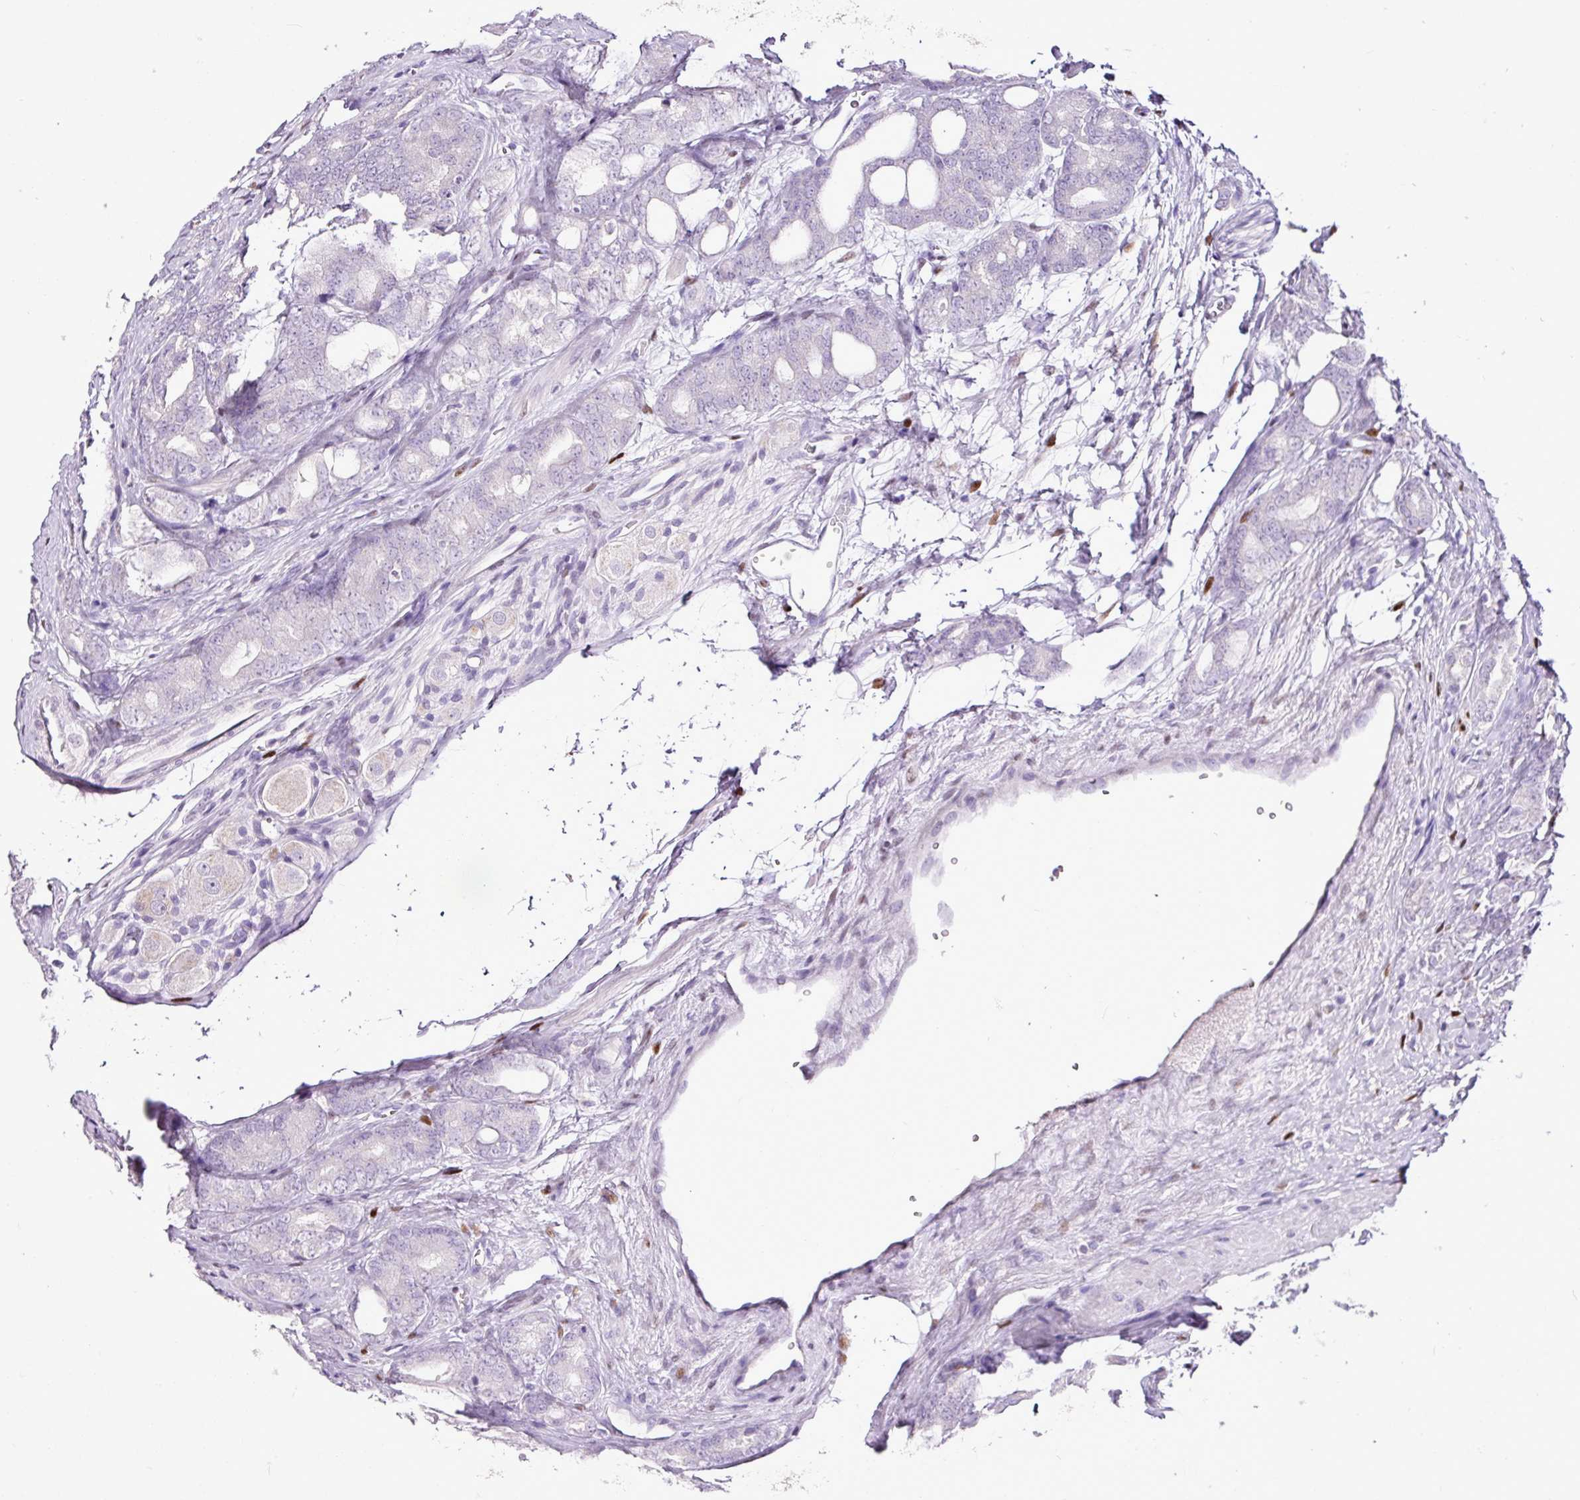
{"staining": {"intensity": "negative", "quantity": "none", "location": "none"}, "tissue": "prostate cancer", "cell_type": "Tumor cells", "image_type": "cancer", "snomed": [{"axis": "morphology", "description": "Adenocarcinoma, High grade"}, {"axis": "topography", "description": "Prostate"}], "caption": "The image reveals no staining of tumor cells in prostate cancer (adenocarcinoma (high-grade)). (Brightfield microscopy of DAB (3,3'-diaminobenzidine) immunohistochemistry (IHC) at high magnification).", "gene": "ESR1", "patient": {"sex": "male", "age": 62}}